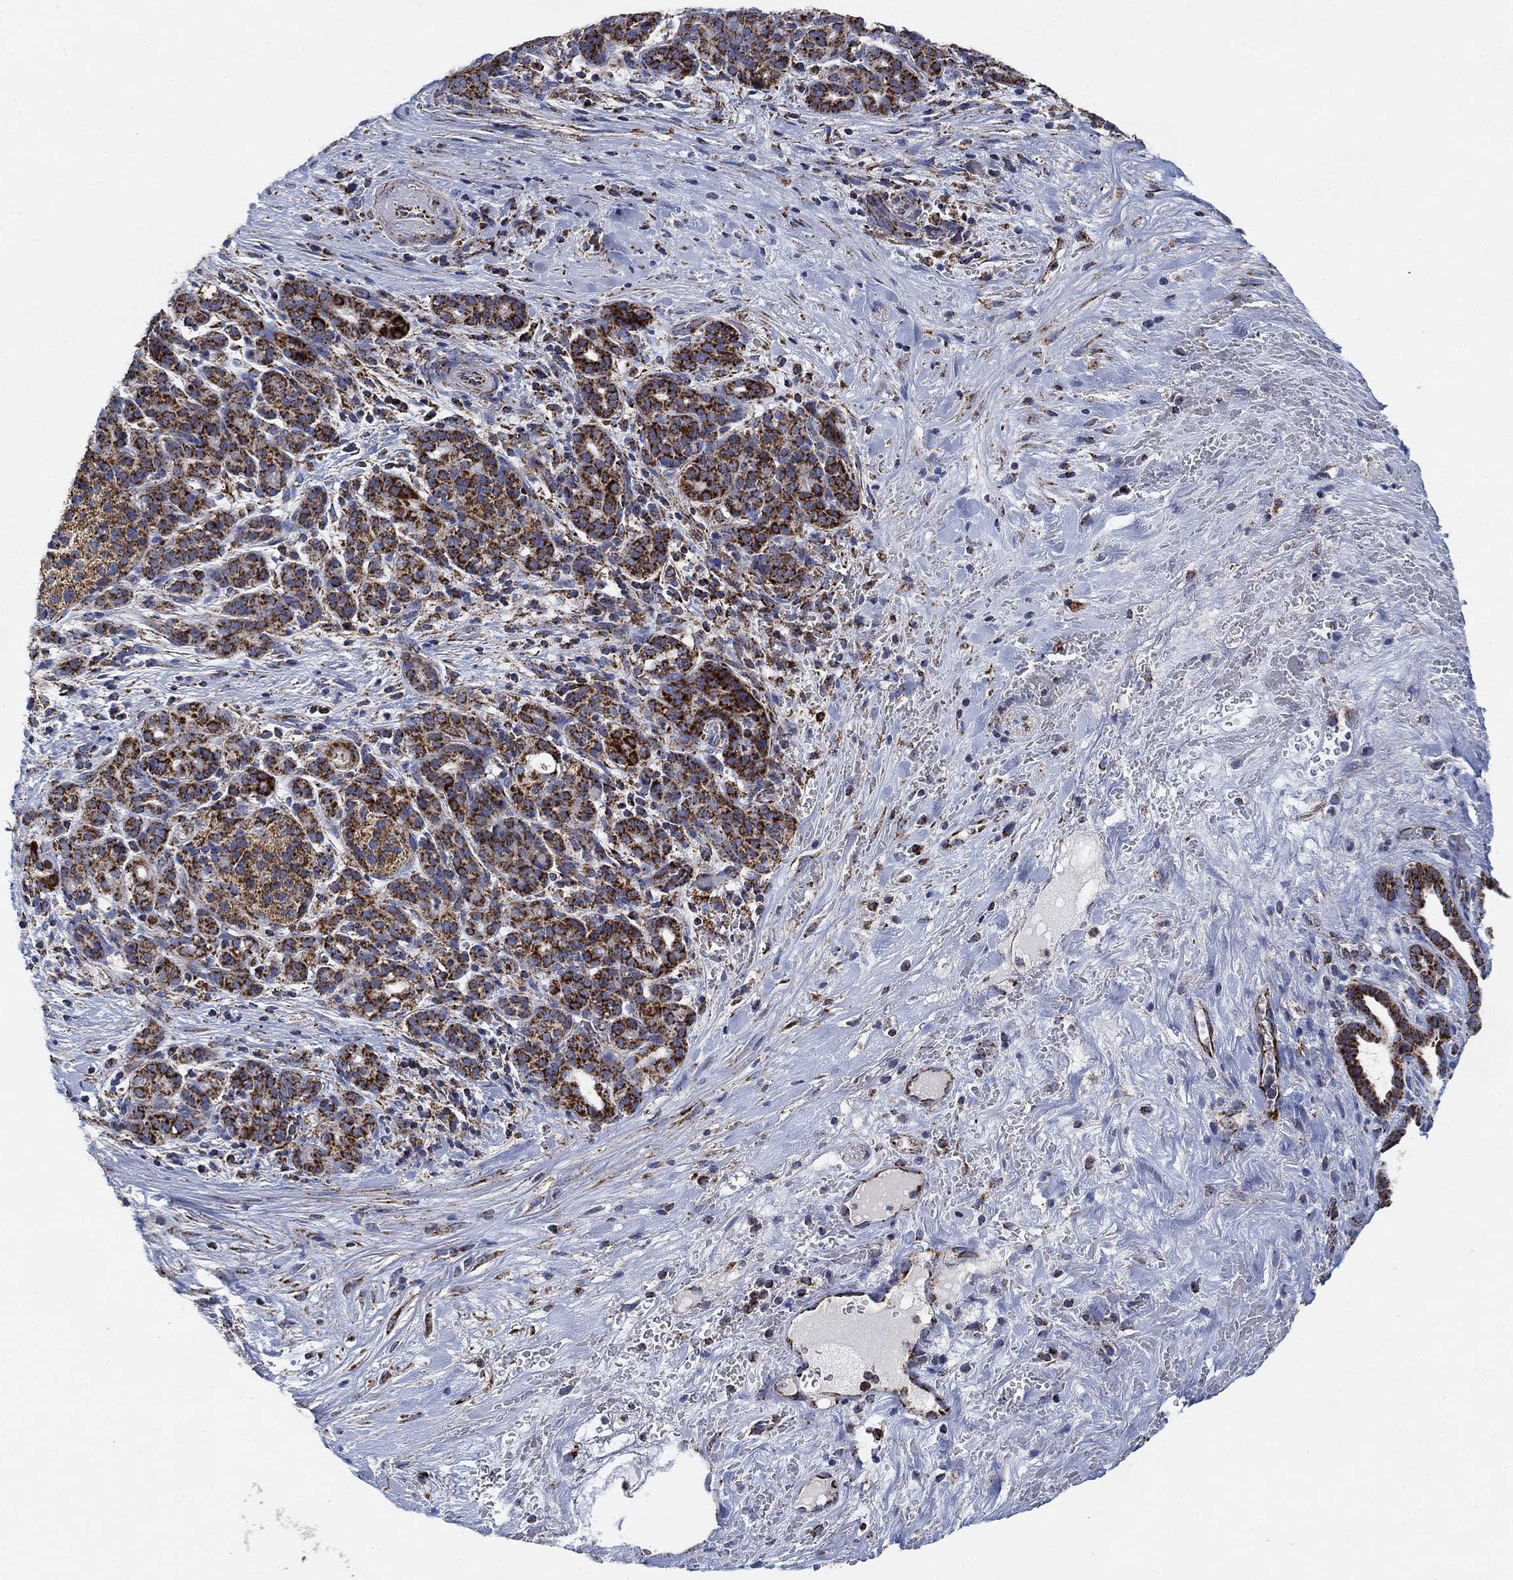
{"staining": {"intensity": "strong", "quantity": "25%-75%", "location": "cytoplasmic/membranous"}, "tissue": "pancreatic cancer", "cell_type": "Tumor cells", "image_type": "cancer", "snomed": [{"axis": "morphology", "description": "Adenocarcinoma, NOS"}, {"axis": "topography", "description": "Pancreas"}], "caption": "Tumor cells exhibit strong cytoplasmic/membranous positivity in about 25%-75% of cells in adenocarcinoma (pancreatic). (DAB = brown stain, brightfield microscopy at high magnification).", "gene": "NDUFS3", "patient": {"sex": "male", "age": 44}}